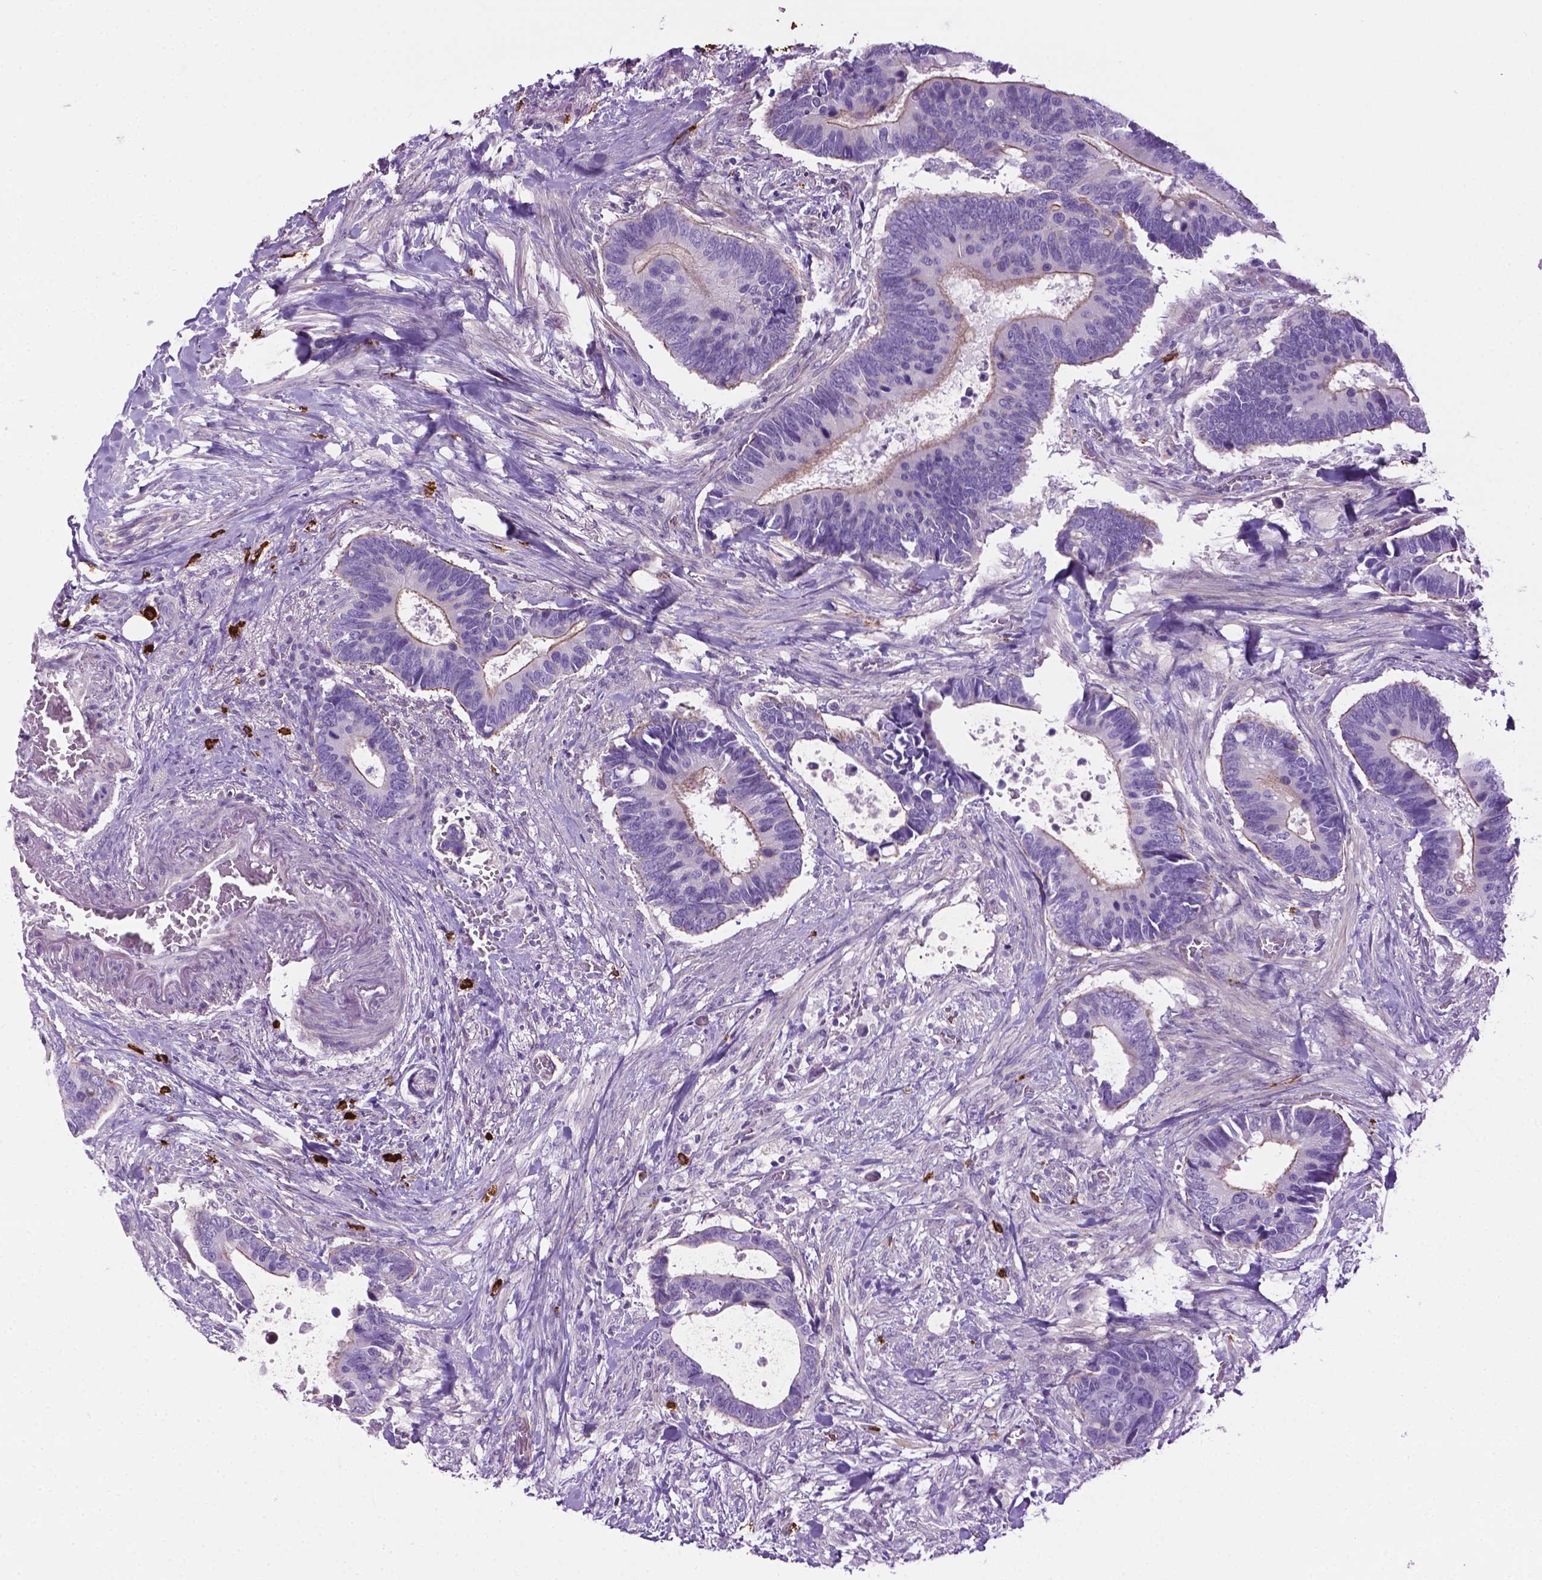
{"staining": {"intensity": "moderate", "quantity": "<25%", "location": "cytoplasmic/membranous"}, "tissue": "colorectal cancer", "cell_type": "Tumor cells", "image_type": "cancer", "snomed": [{"axis": "morphology", "description": "Adenocarcinoma, NOS"}, {"axis": "topography", "description": "Colon"}], "caption": "Colorectal cancer (adenocarcinoma) stained for a protein exhibits moderate cytoplasmic/membranous positivity in tumor cells. Immunohistochemistry (ihc) stains the protein of interest in brown and the nuclei are stained blue.", "gene": "SPECC1L", "patient": {"sex": "male", "age": 49}}